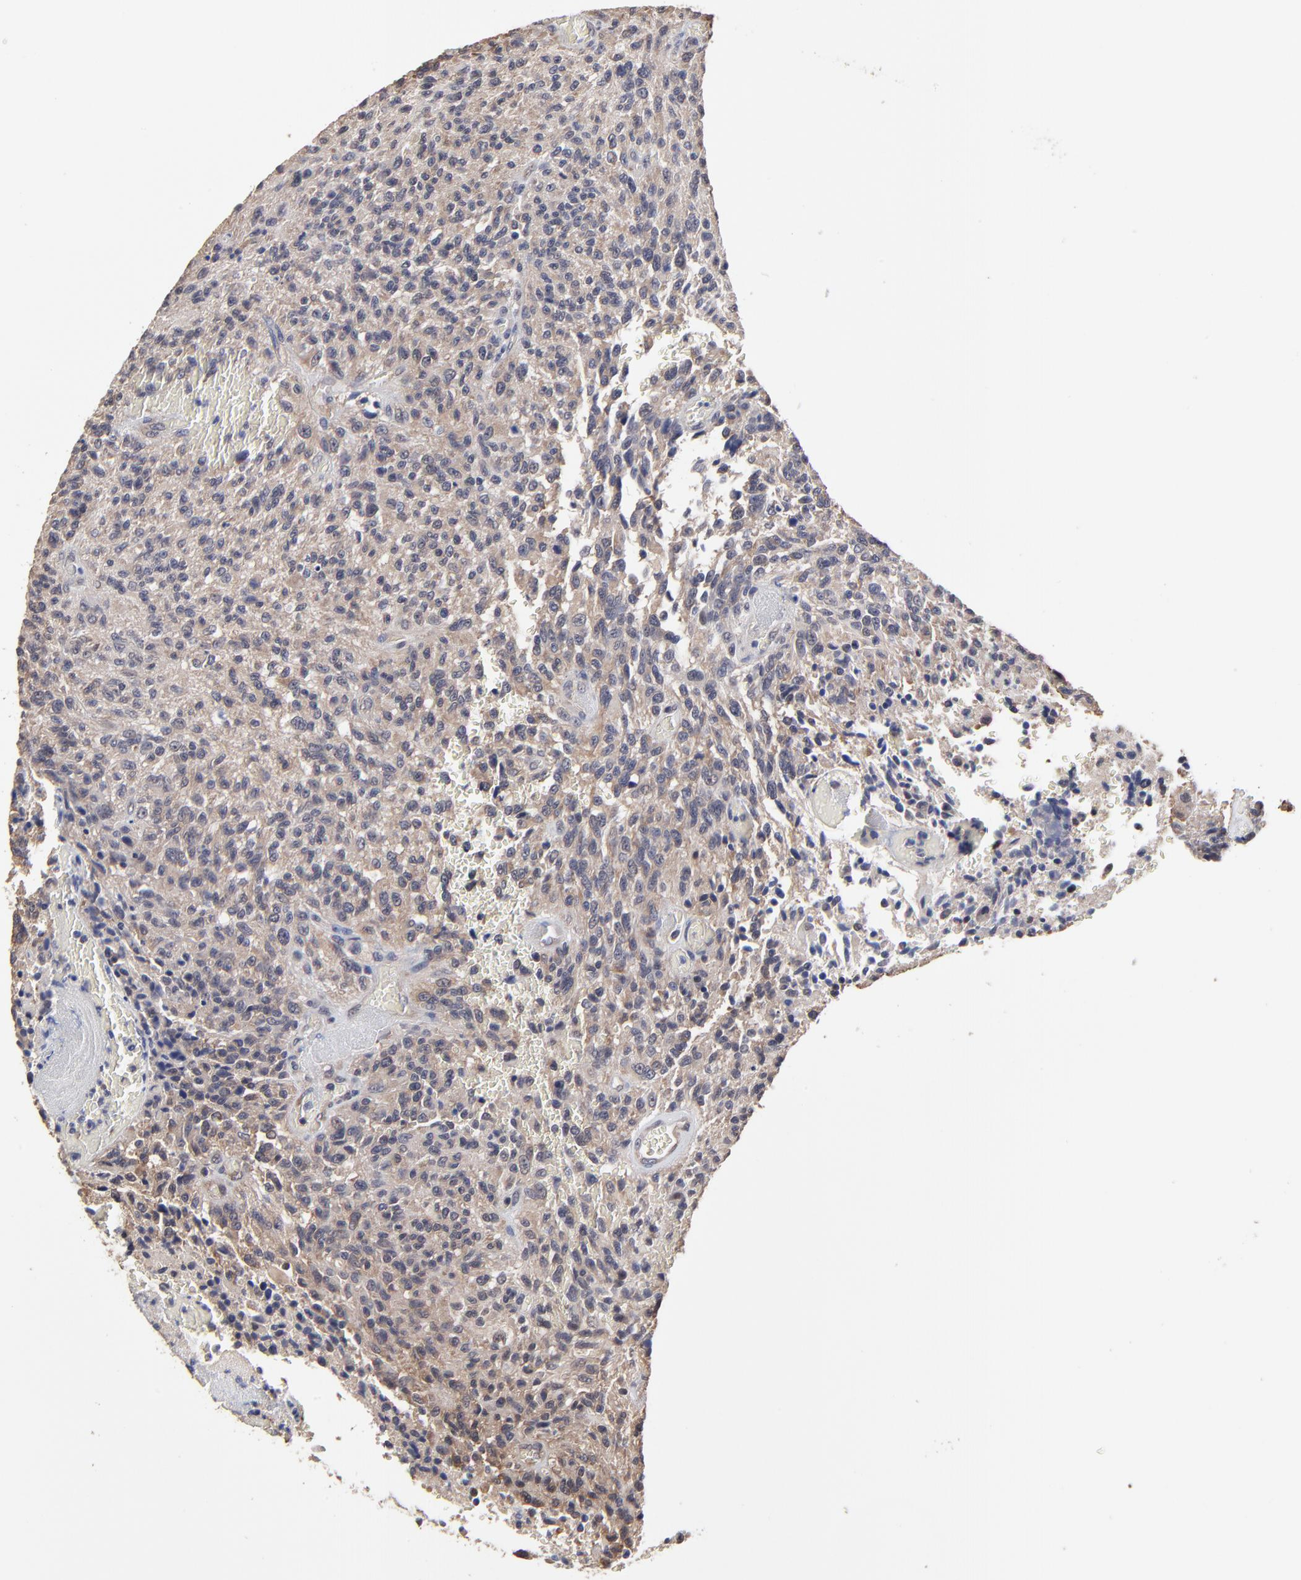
{"staining": {"intensity": "weak", "quantity": ">75%", "location": "cytoplasmic/membranous"}, "tissue": "glioma", "cell_type": "Tumor cells", "image_type": "cancer", "snomed": [{"axis": "morphology", "description": "Normal tissue, NOS"}, {"axis": "morphology", "description": "Glioma, malignant, High grade"}, {"axis": "topography", "description": "Cerebral cortex"}], "caption": "High-magnification brightfield microscopy of glioma stained with DAB (brown) and counterstained with hematoxylin (blue). tumor cells exhibit weak cytoplasmic/membranous staining is present in about>75% of cells.", "gene": "CCT2", "patient": {"sex": "male", "age": 56}}